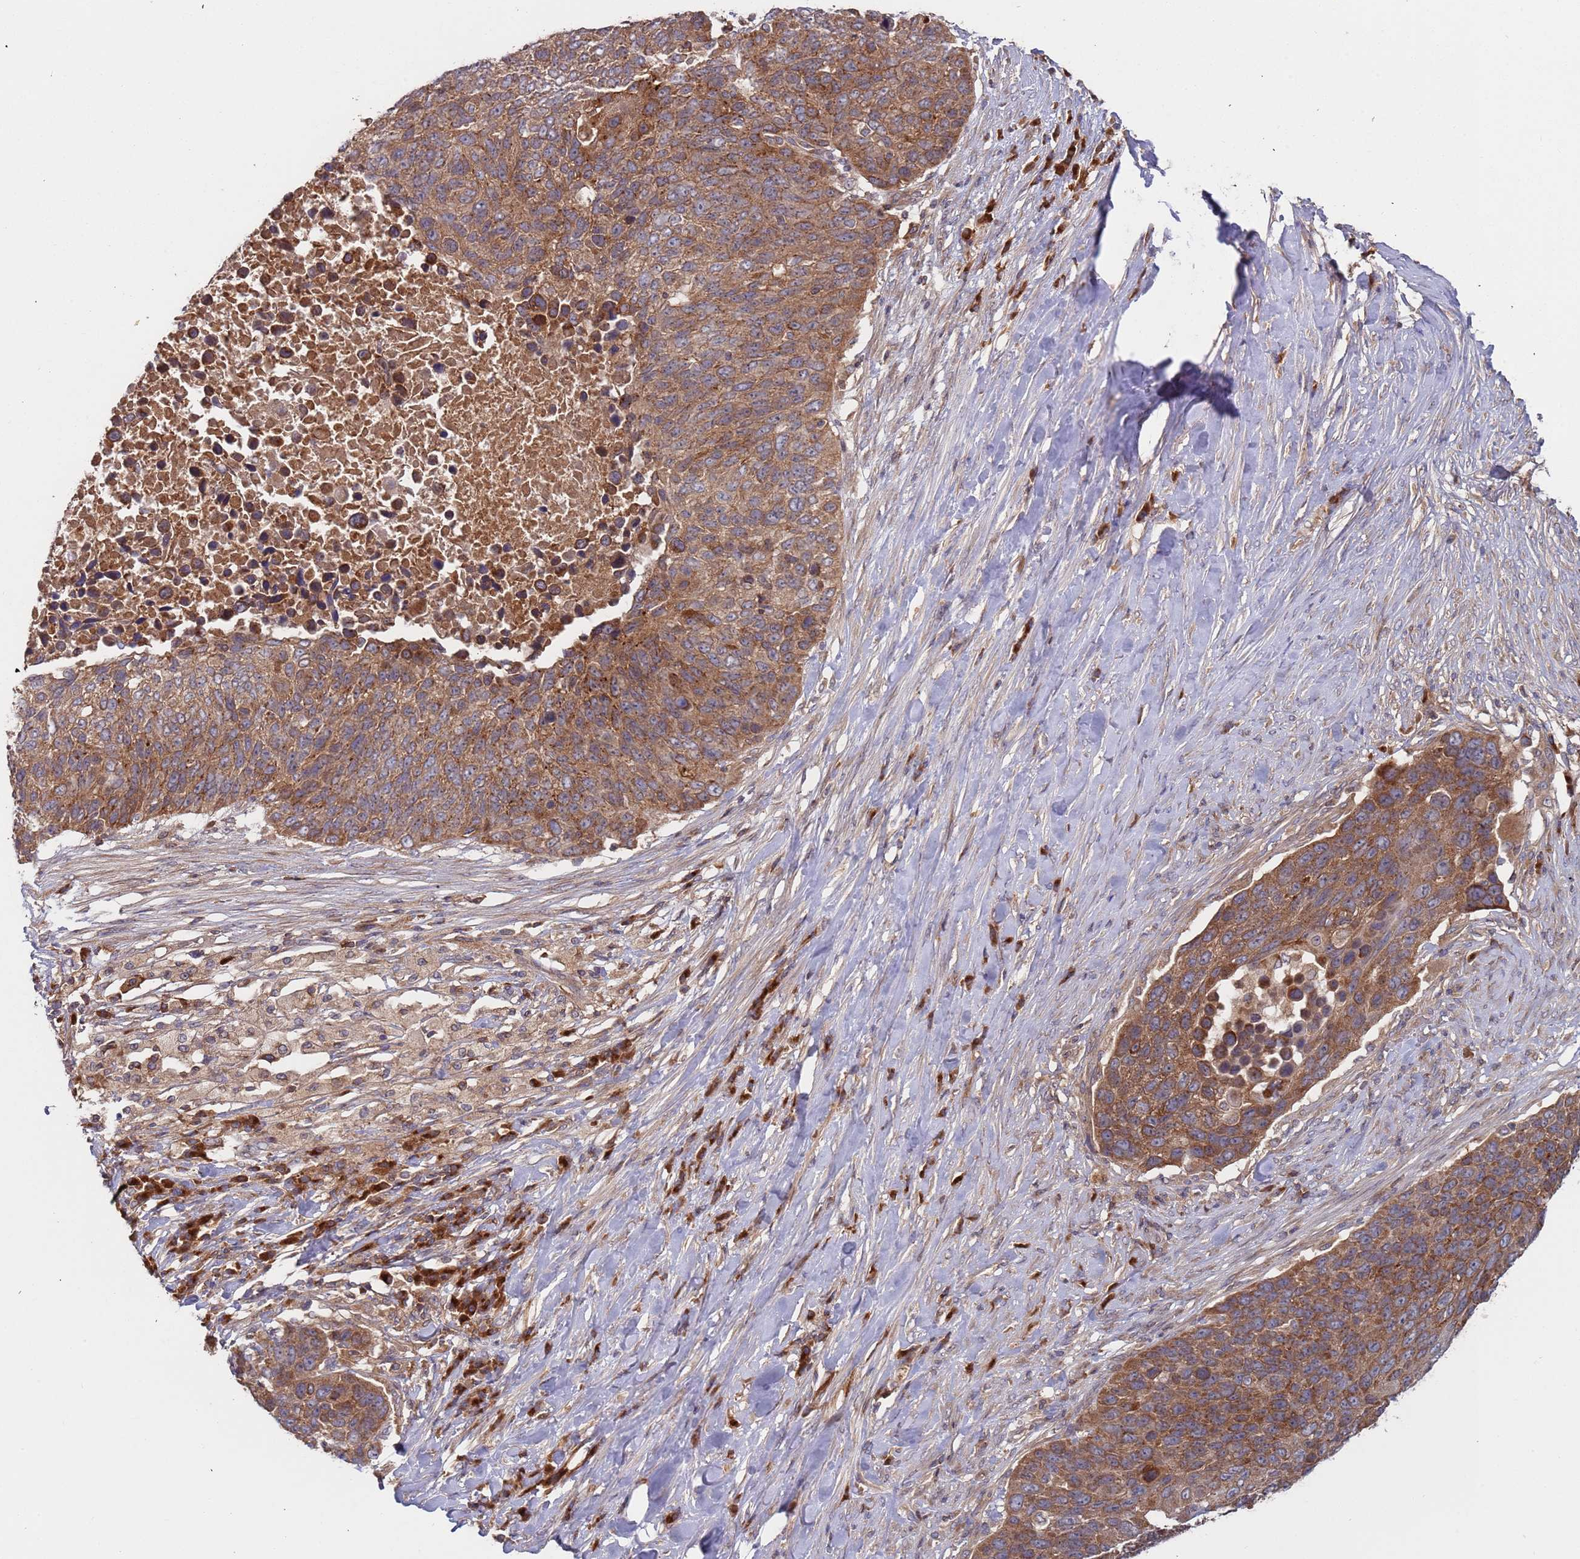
{"staining": {"intensity": "moderate", "quantity": ">75%", "location": "cytoplasmic/membranous"}, "tissue": "lung cancer", "cell_type": "Tumor cells", "image_type": "cancer", "snomed": [{"axis": "morphology", "description": "Normal tissue, NOS"}, {"axis": "morphology", "description": "Squamous cell carcinoma, NOS"}, {"axis": "topography", "description": "Lymph node"}, {"axis": "topography", "description": "Lung"}], "caption": "Squamous cell carcinoma (lung) was stained to show a protein in brown. There is medium levels of moderate cytoplasmic/membranous positivity in approximately >75% of tumor cells.", "gene": "OR5A2", "patient": {"sex": "male", "age": 66}}